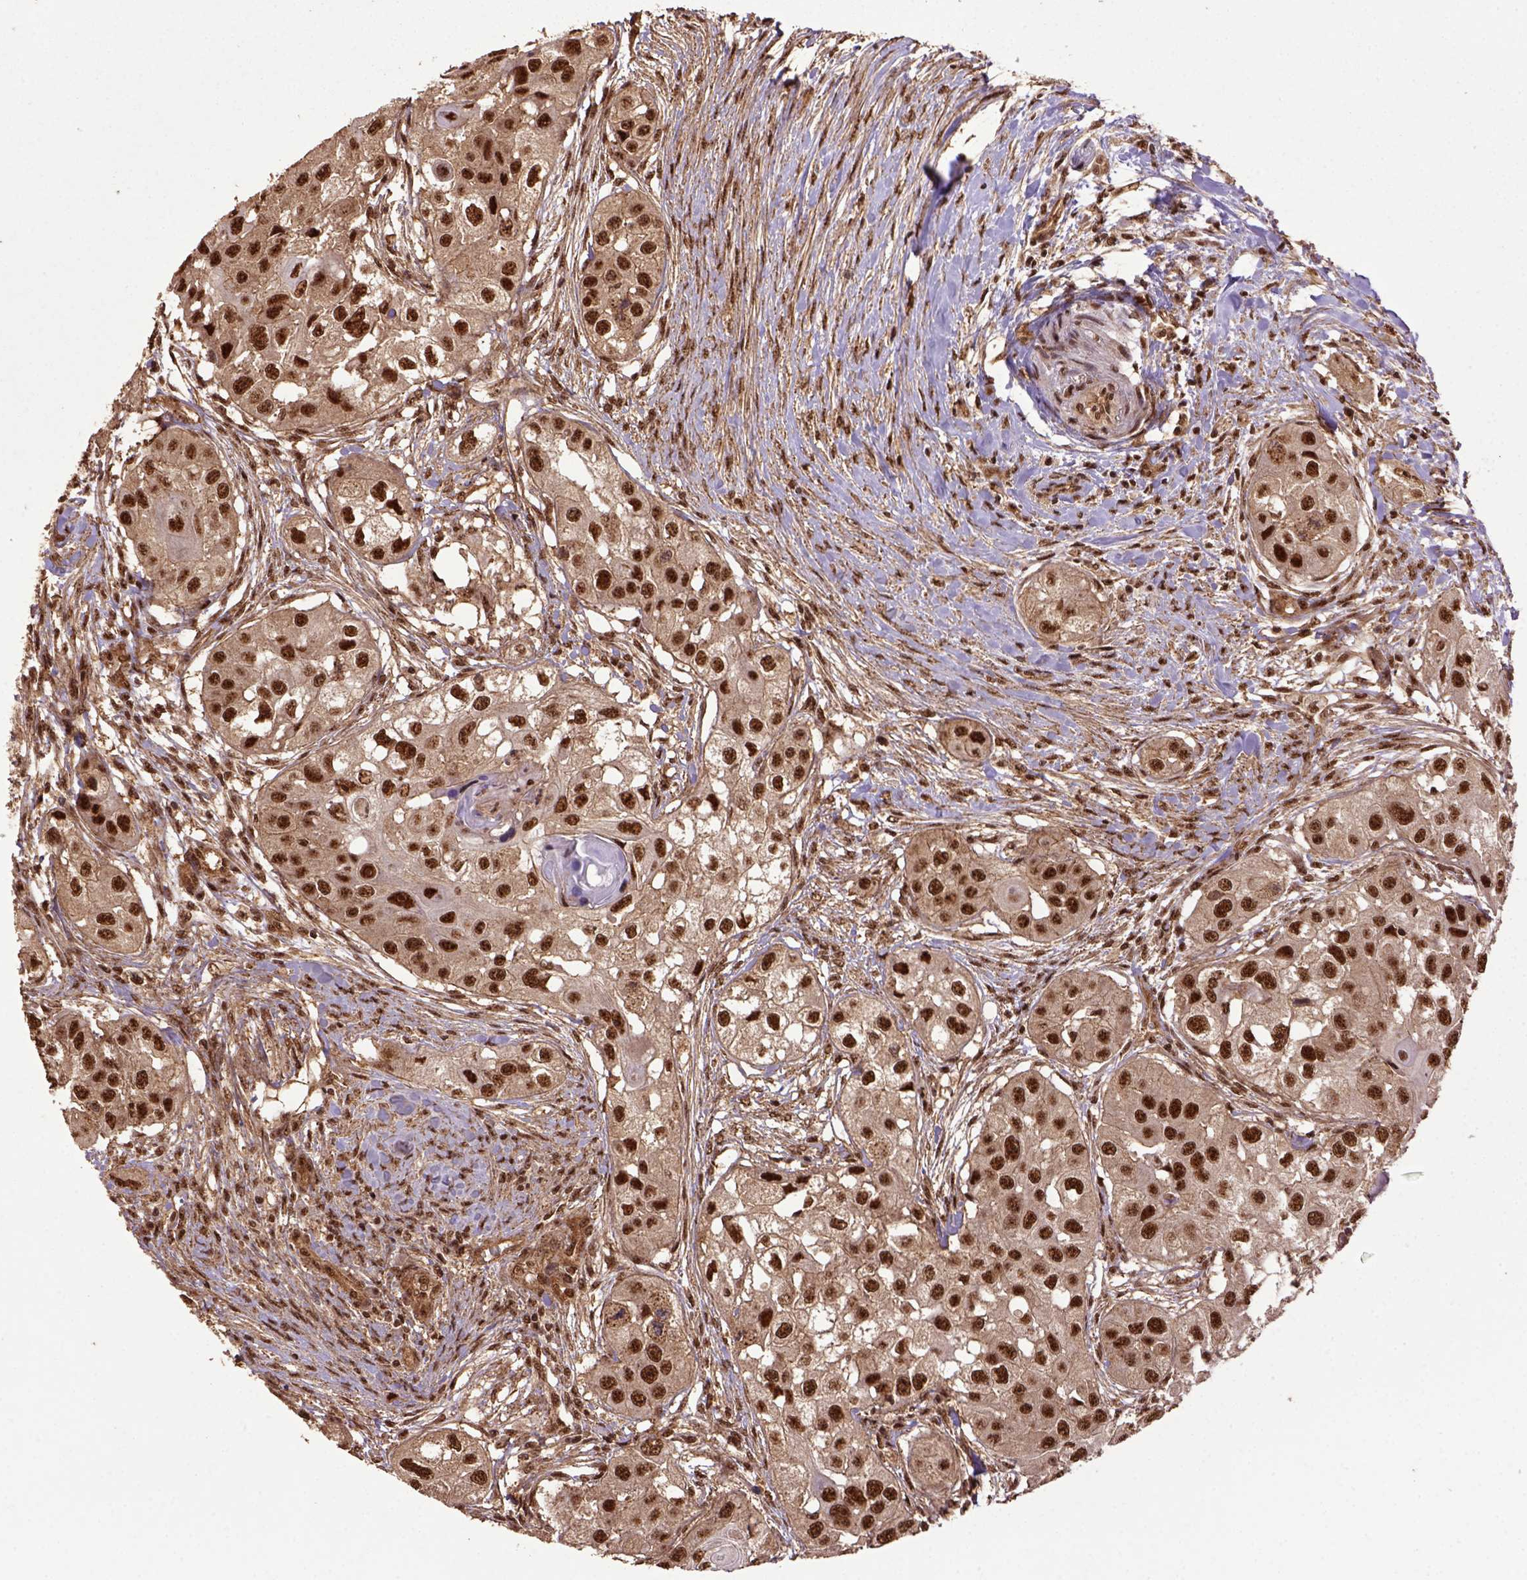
{"staining": {"intensity": "strong", "quantity": ">75%", "location": "nuclear"}, "tissue": "head and neck cancer", "cell_type": "Tumor cells", "image_type": "cancer", "snomed": [{"axis": "morphology", "description": "Squamous cell carcinoma, NOS"}, {"axis": "topography", "description": "Head-Neck"}], "caption": "Strong nuclear protein expression is identified in approximately >75% of tumor cells in squamous cell carcinoma (head and neck).", "gene": "PPIG", "patient": {"sex": "male", "age": 51}}